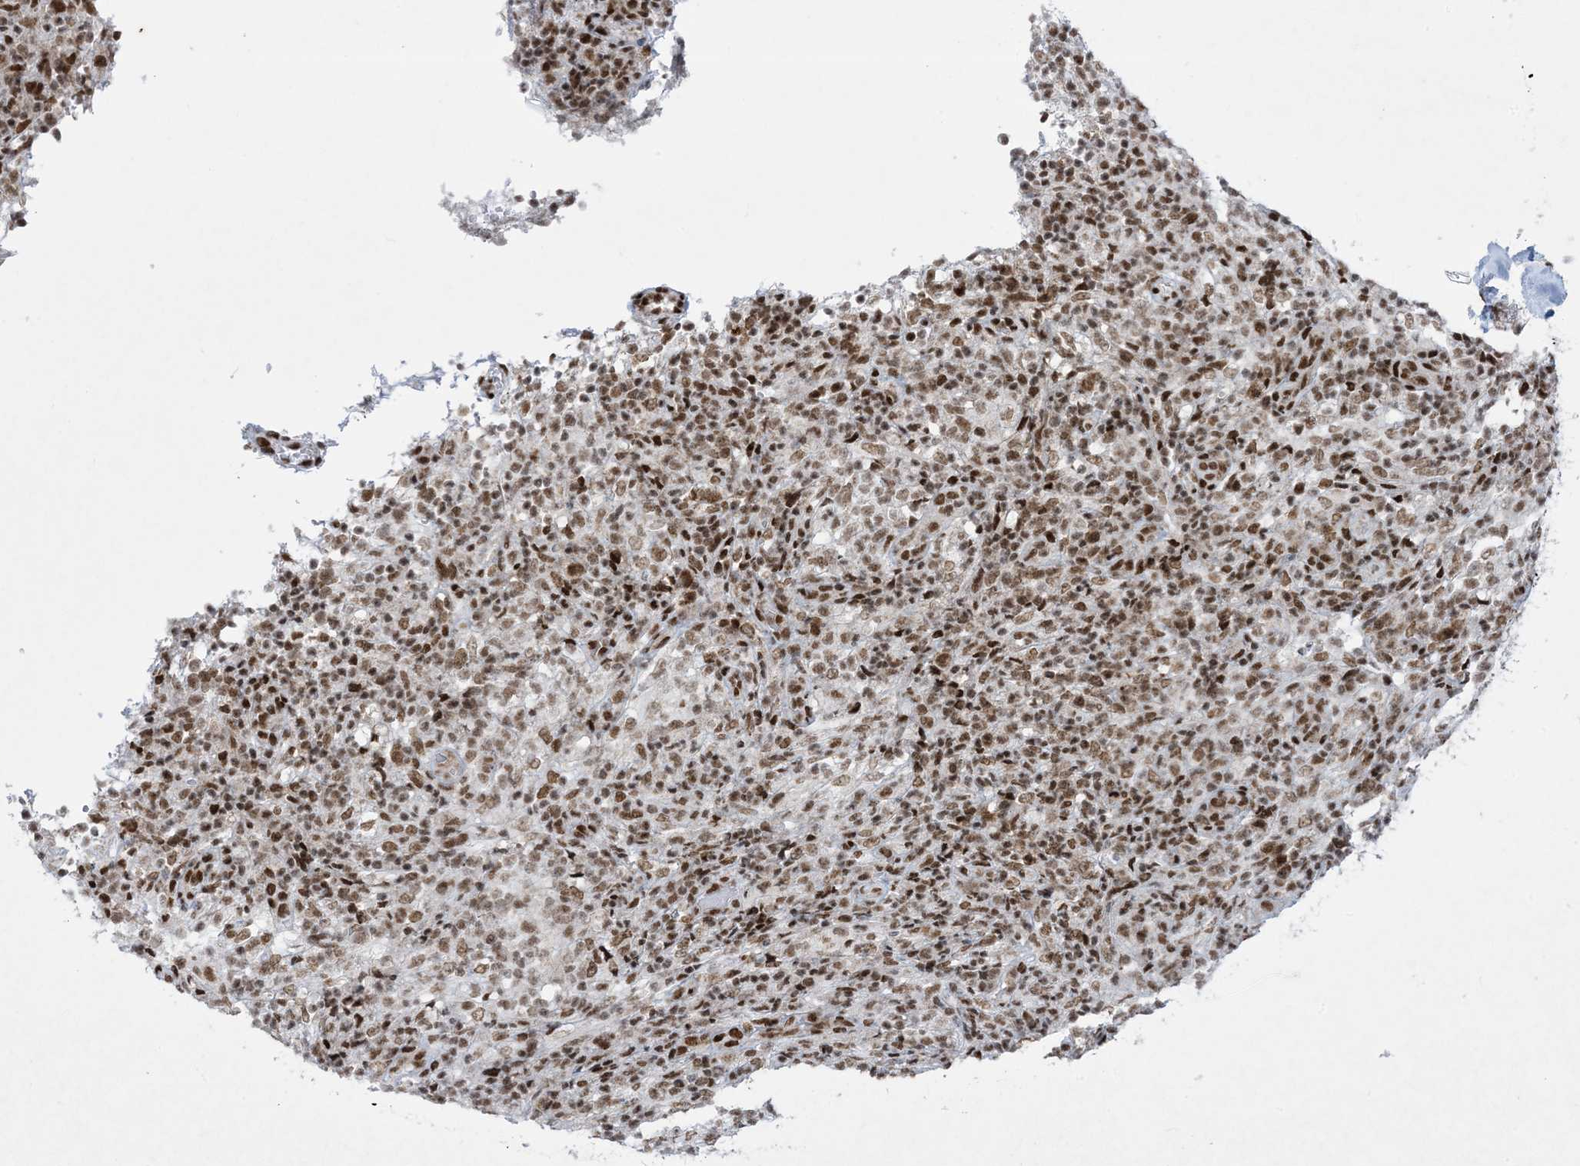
{"staining": {"intensity": "moderate", "quantity": ">75%", "location": "nuclear"}, "tissue": "lymphoma", "cell_type": "Tumor cells", "image_type": "cancer", "snomed": [{"axis": "morphology", "description": "Malignant lymphoma, non-Hodgkin's type, High grade"}, {"axis": "topography", "description": "Lymph node"}], "caption": "Moderate nuclear protein expression is appreciated in about >75% of tumor cells in malignant lymphoma, non-Hodgkin's type (high-grade).", "gene": "PKNOX2", "patient": {"sex": "female", "age": 76}}